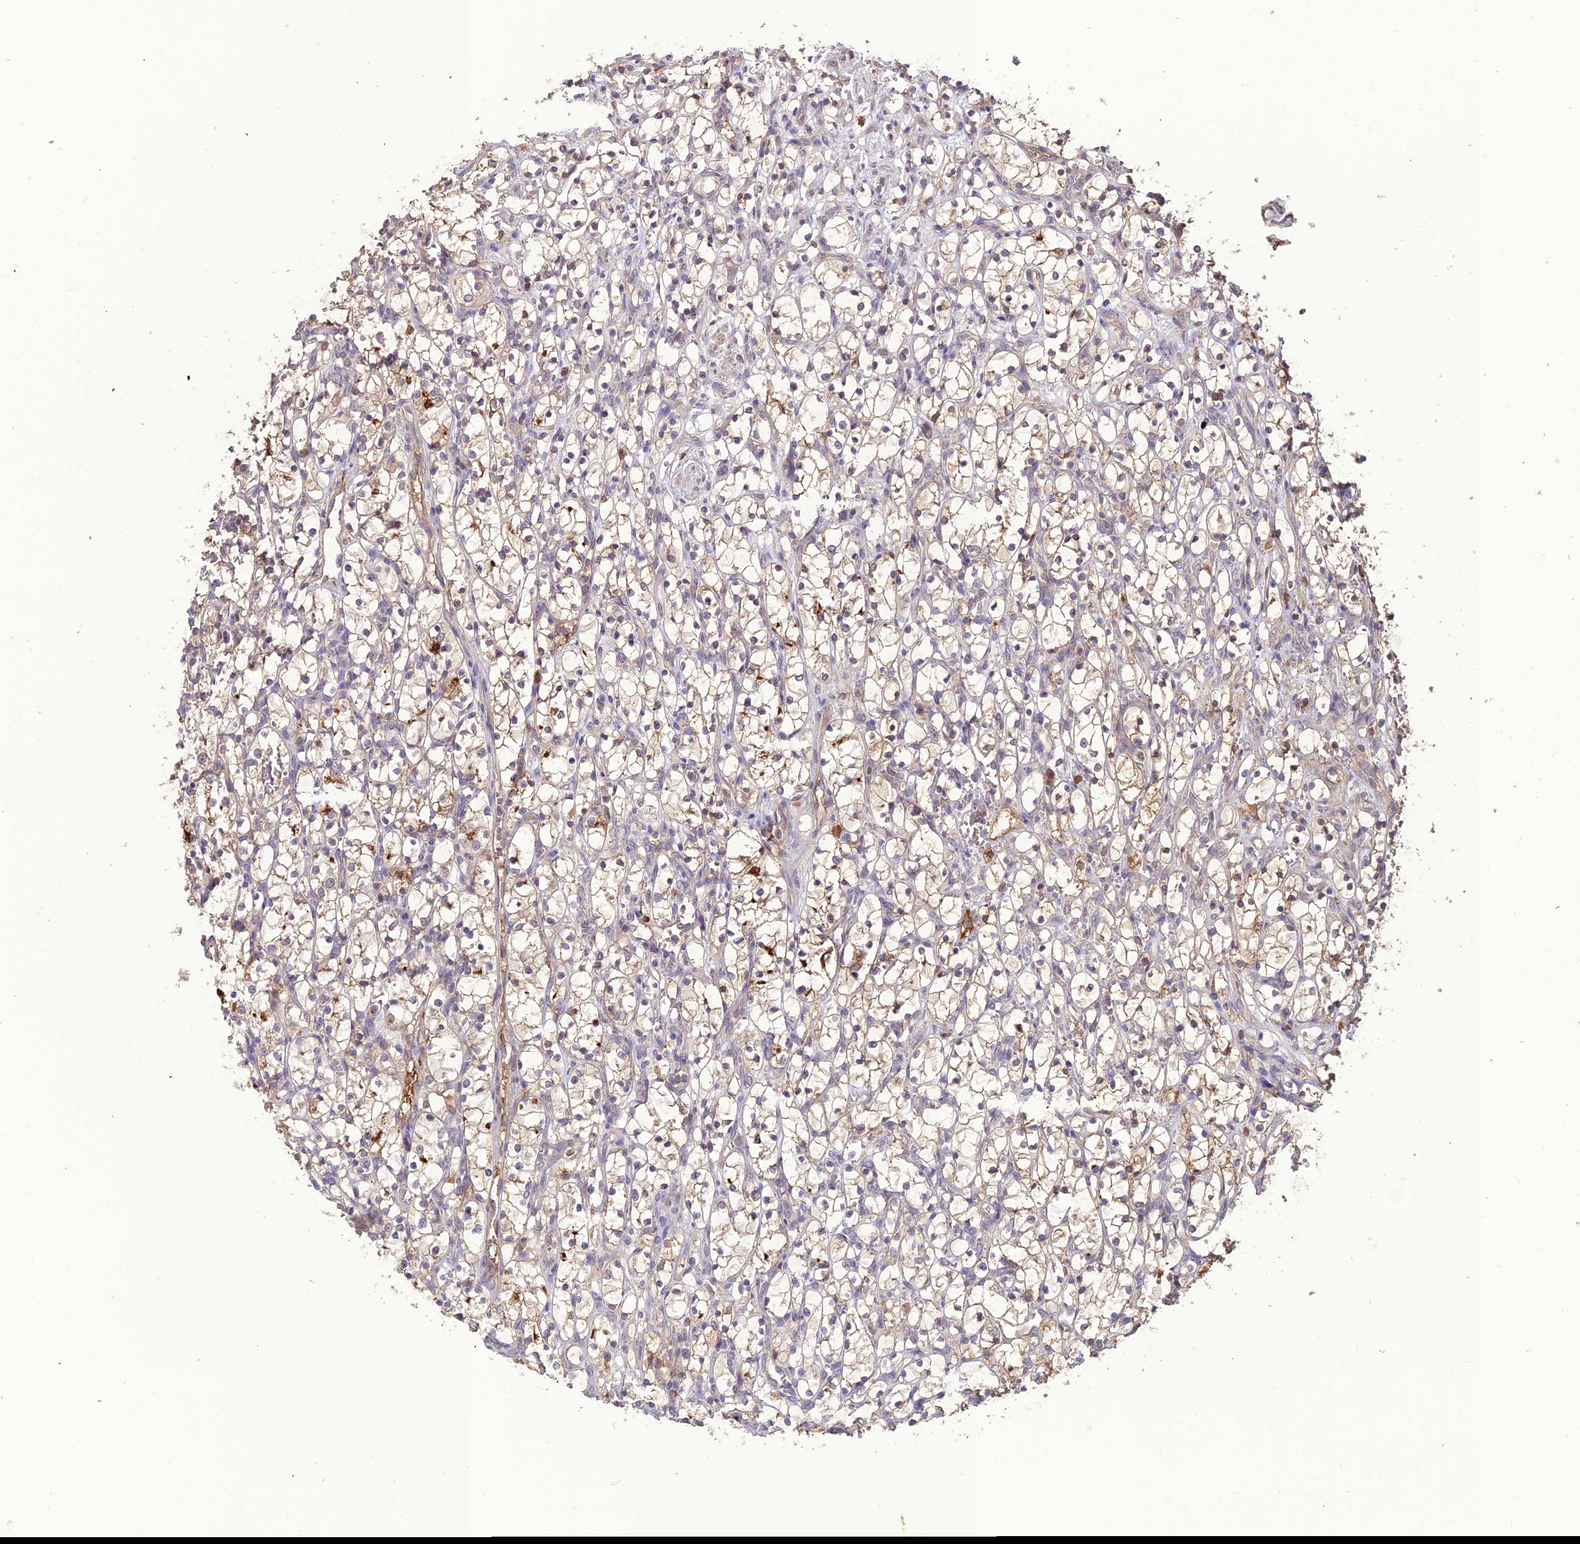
{"staining": {"intensity": "weak", "quantity": "<25%", "location": "cytoplasmic/membranous"}, "tissue": "renal cancer", "cell_type": "Tumor cells", "image_type": "cancer", "snomed": [{"axis": "morphology", "description": "Adenocarcinoma, NOS"}, {"axis": "topography", "description": "Kidney"}], "caption": "IHC photomicrograph of renal adenocarcinoma stained for a protein (brown), which shows no expression in tumor cells.", "gene": "KCTD16", "patient": {"sex": "female", "age": 69}}